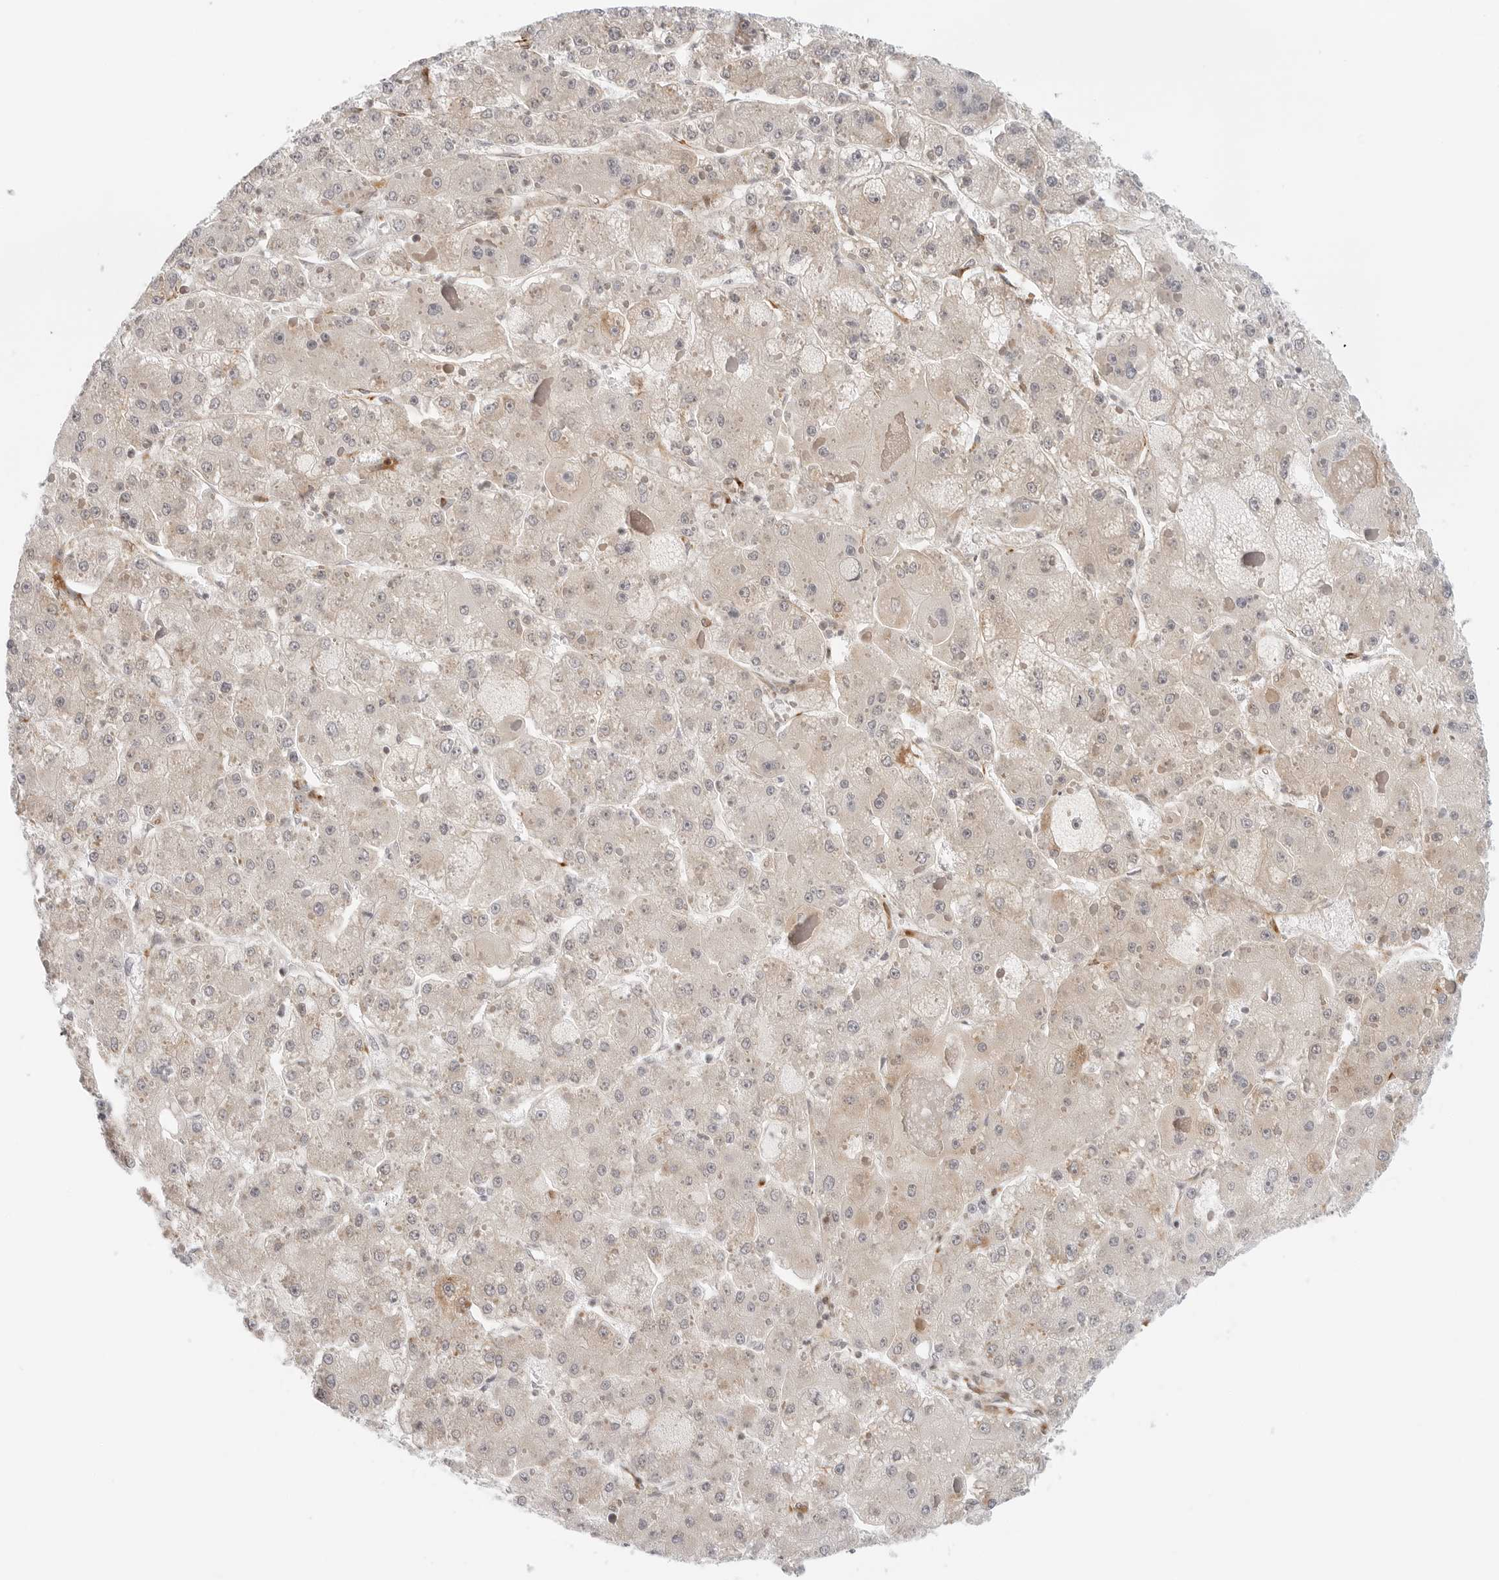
{"staining": {"intensity": "weak", "quantity": "25%-75%", "location": "cytoplasmic/membranous"}, "tissue": "liver cancer", "cell_type": "Tumor cells", "image_type": "cancer", "snomed": [{"axis": "morphology", "description": "Carcinoma, Hepatocellular, NOS"}, {"axis": "topography", "description": "Liver"}], "caption": "Immunohistochemistry of liver cancer (hepatocellular carcinoma) displays low levels of weak cytoplasmic/membranous expression in about 25%-75% of tumor cells.", "gene": "C1QTNF1", "patient": {"sex": "female", "age": 73}}